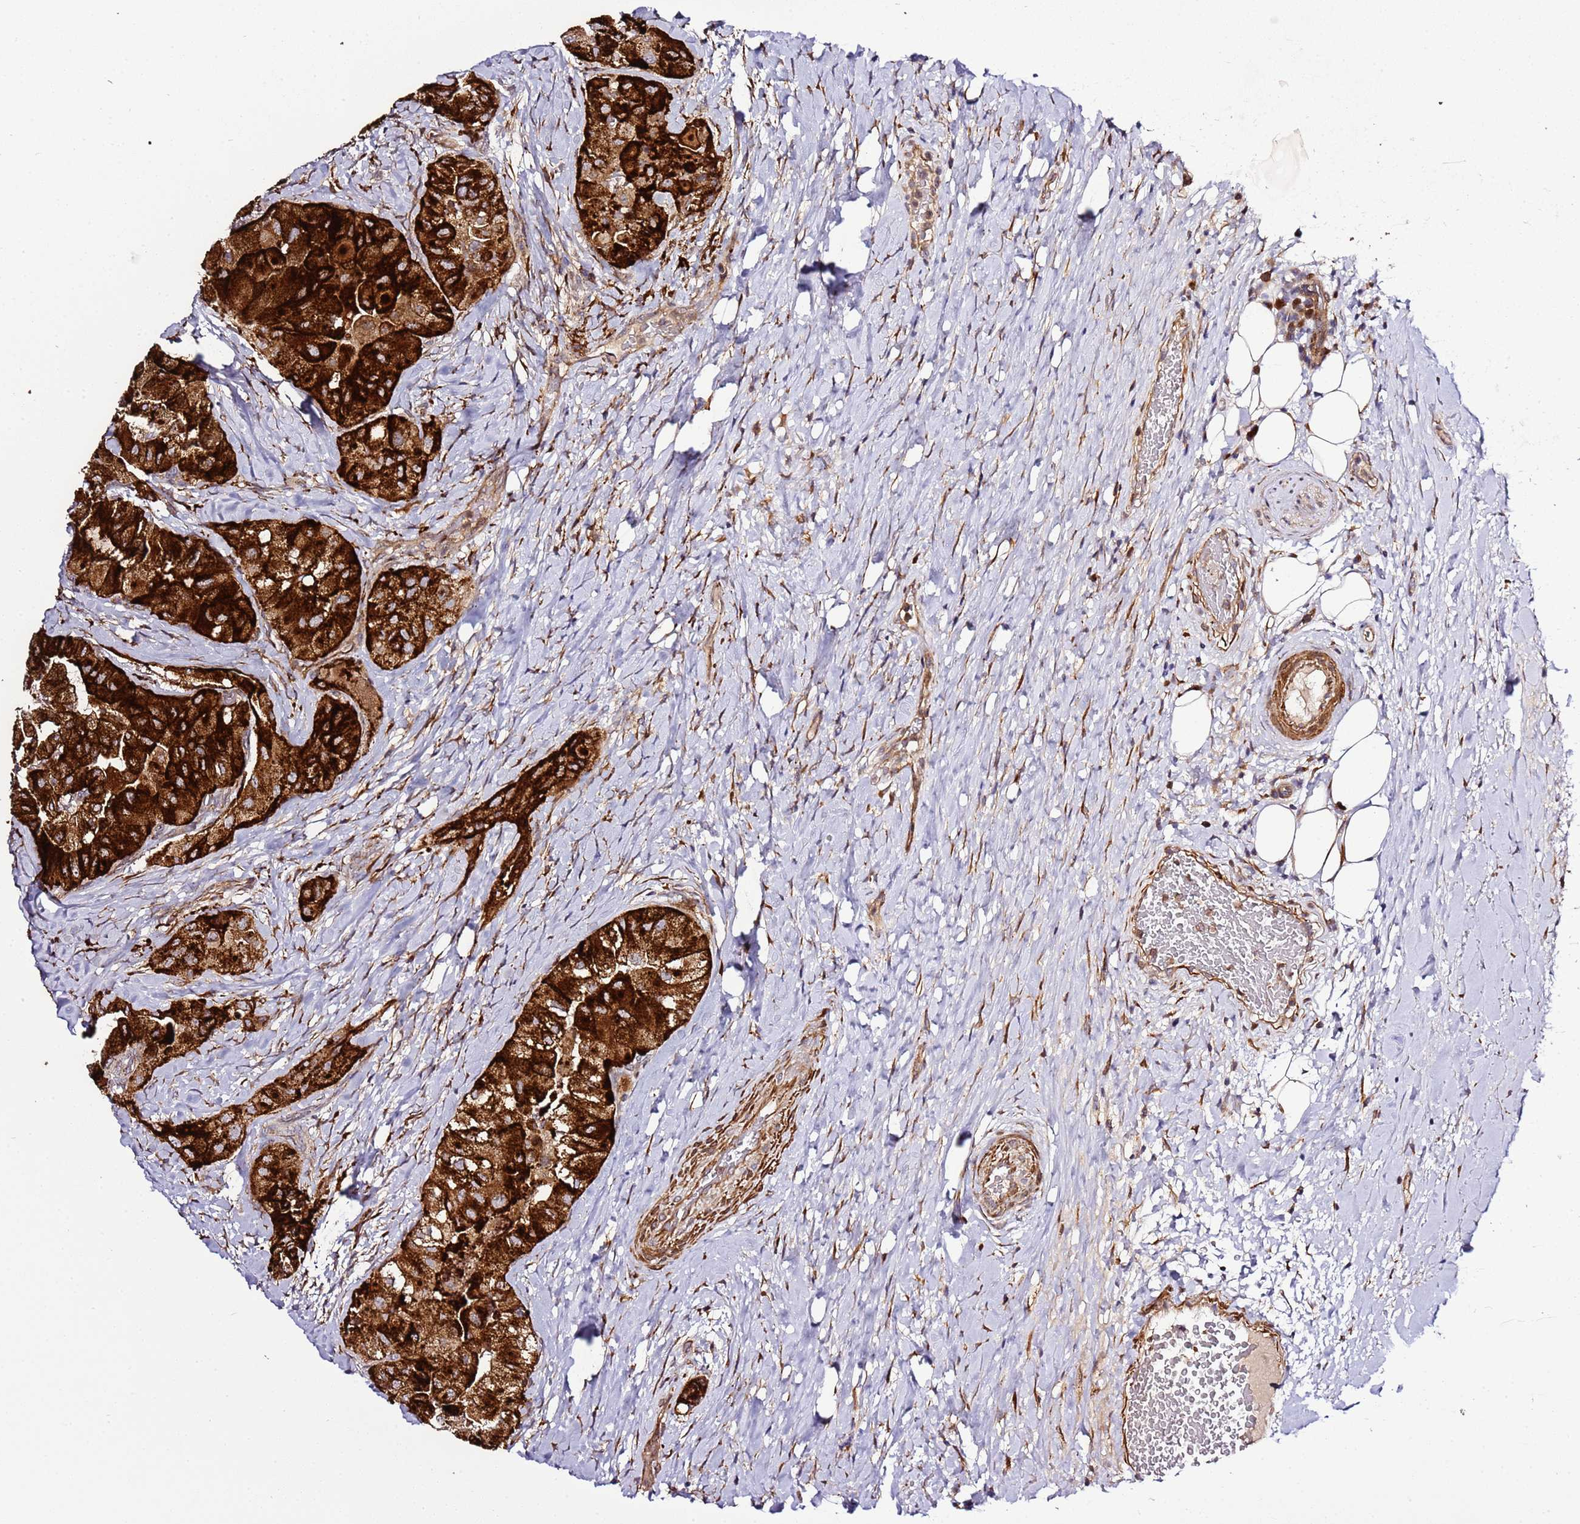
{"staining": {"intensity": "strong", "quantity": ">75%", "location": "cytoplasmic/membranous"}, "tissue": "thyroid cancer", "cell_type": "Tumor cells", "image_type": "cancer", "snomed": [{"axis": "morphology", "description": "Normal tissue, NOS"}, {"axis": "morphology", "description": "Papillary adenocarcinoma, NOS"}, {"axis": "topography", "description": "Thyroid gland"}], "caption": "This histopathology image displays IHC staining of human thyroid cancer, with high strong cytoplasmic/membranous positivity in about >75% of tumor cells.", "gene": "PVRIG", "patient": {"sex": "female", "age": 59}}